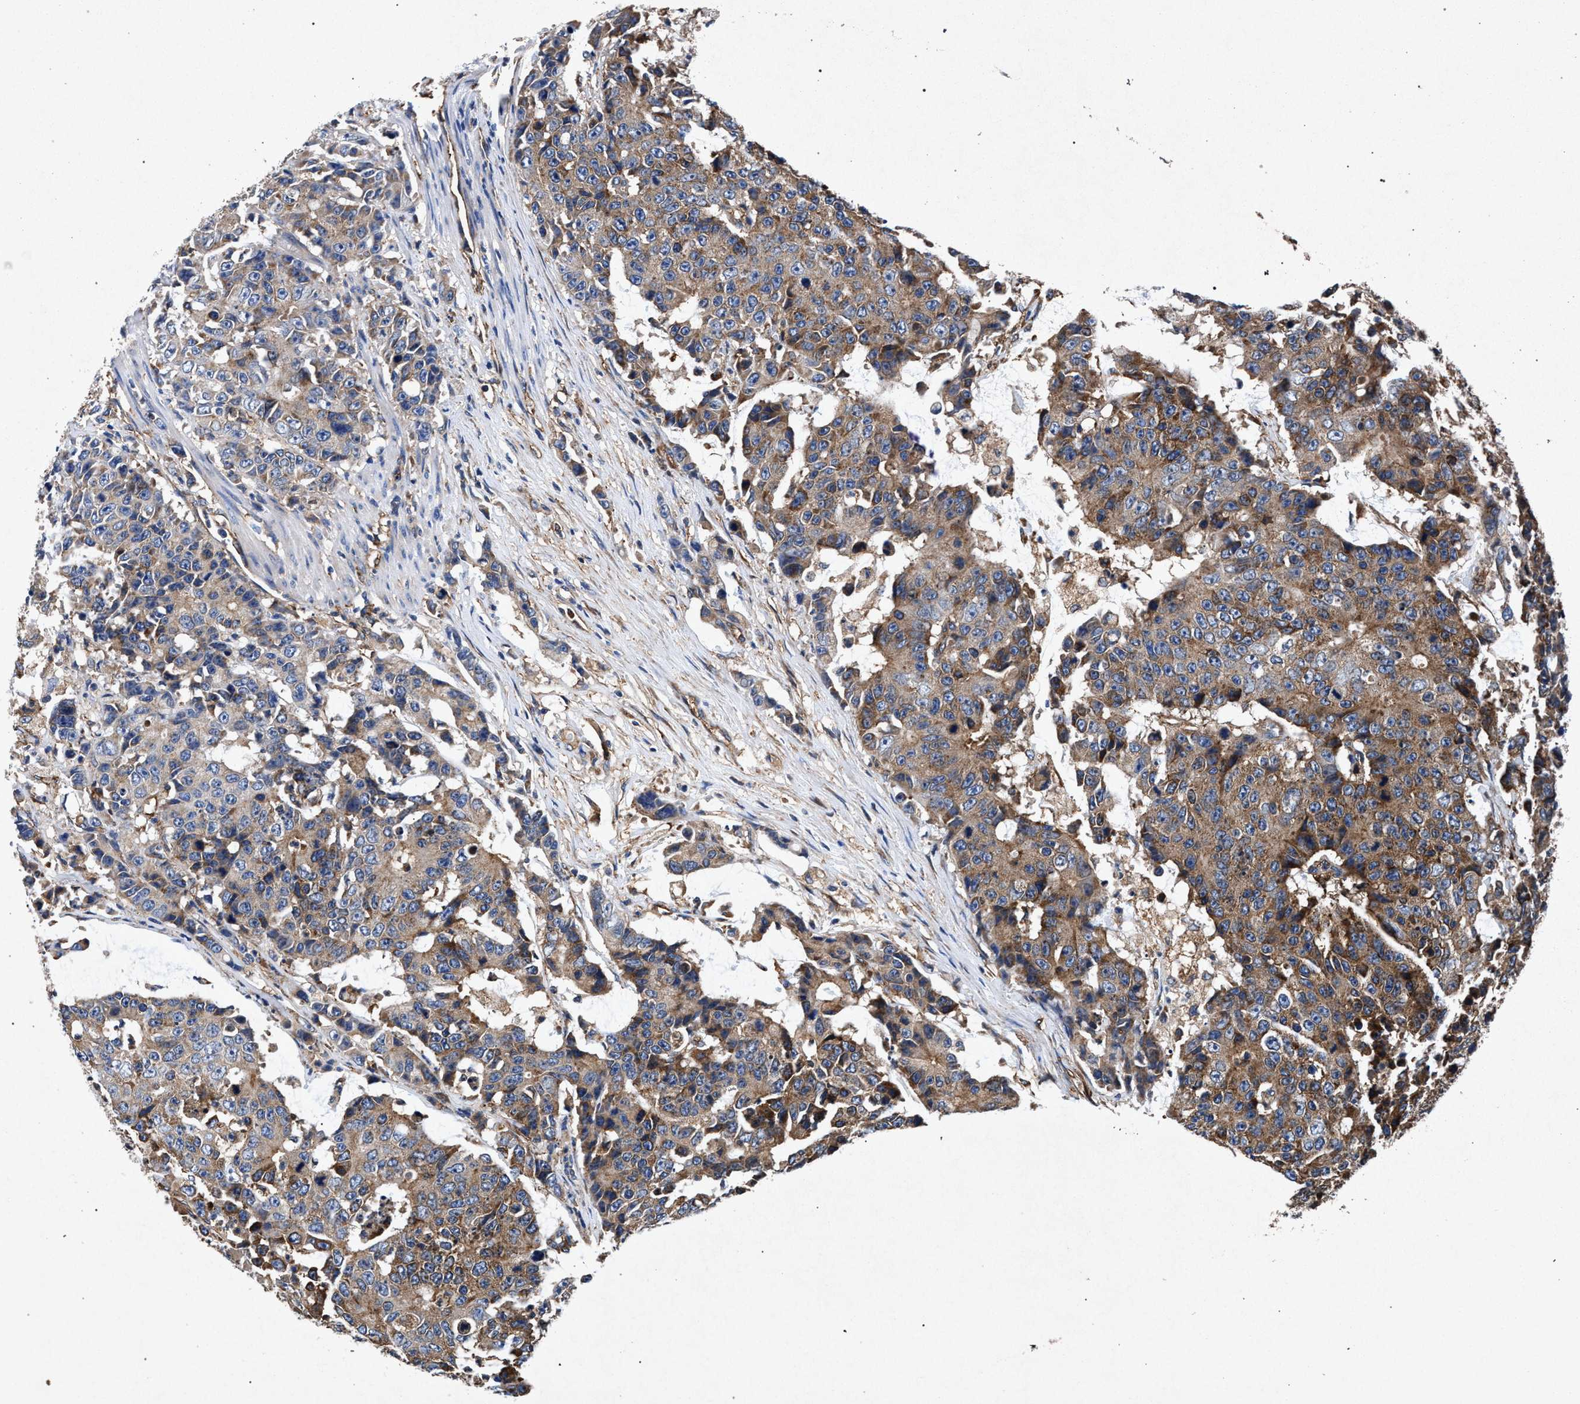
{"staining": {"intensity": "moderate", "quantity": ">75%", "location": "cytoplasmic/membranous"}, "tissue": "colorectal cancer", "cell_type": "Tumor cells", "image_type": "cancer", "snomed": [{"axis": "morphology", "description": "Adenocarcinoma, NOS"}, {"axis": "topography", "description": "Colon"}], "caption": "About >75% of tumor cells in adenocarcinoma (colorectal) demonstrate moderate cytoplasmic/membranous protein positivity as visualized by brown immunohistochemical staining.", "gene": "MARCKS", "patient": {"sex": "female", "age": 86}}